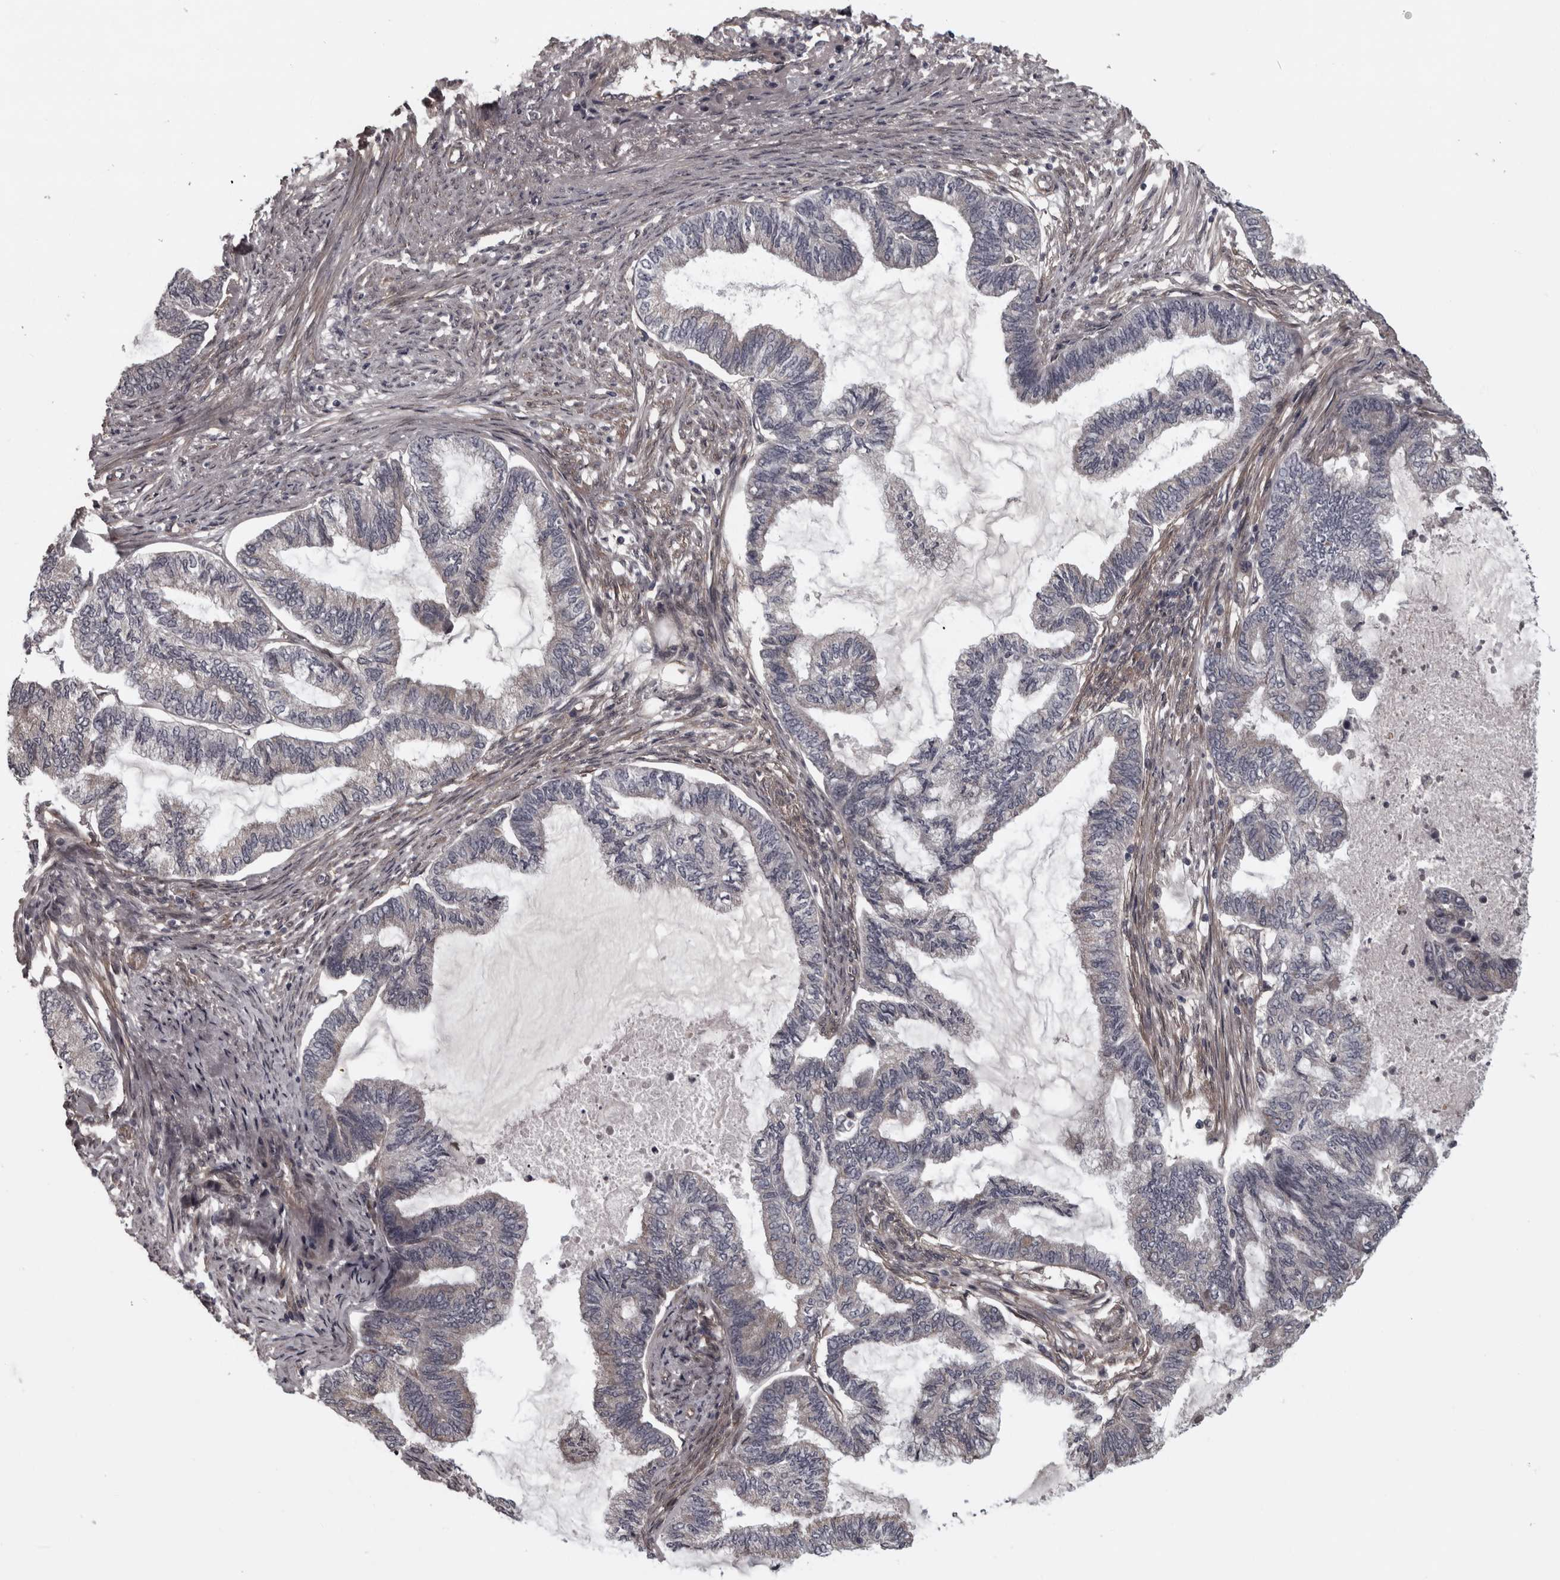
{"staining": {"intensity": "negative", "quantity": "none", "location": "none"}, "tissue": "endometrial cancer", "cell_type": "Tumor cells", "image_type": "cancer", "snomed": [{"axis": "morphology", "description": "Adenocarcinoma, NOS"}, {"axis": "topography", "description": "Endometrium"}], "caption": "Immunohistochemical staining of human endometrial cancer shows no significant staining in tumor cells.", "gene": "RSU1", "patient": {"sex": "female", "age": 86}}